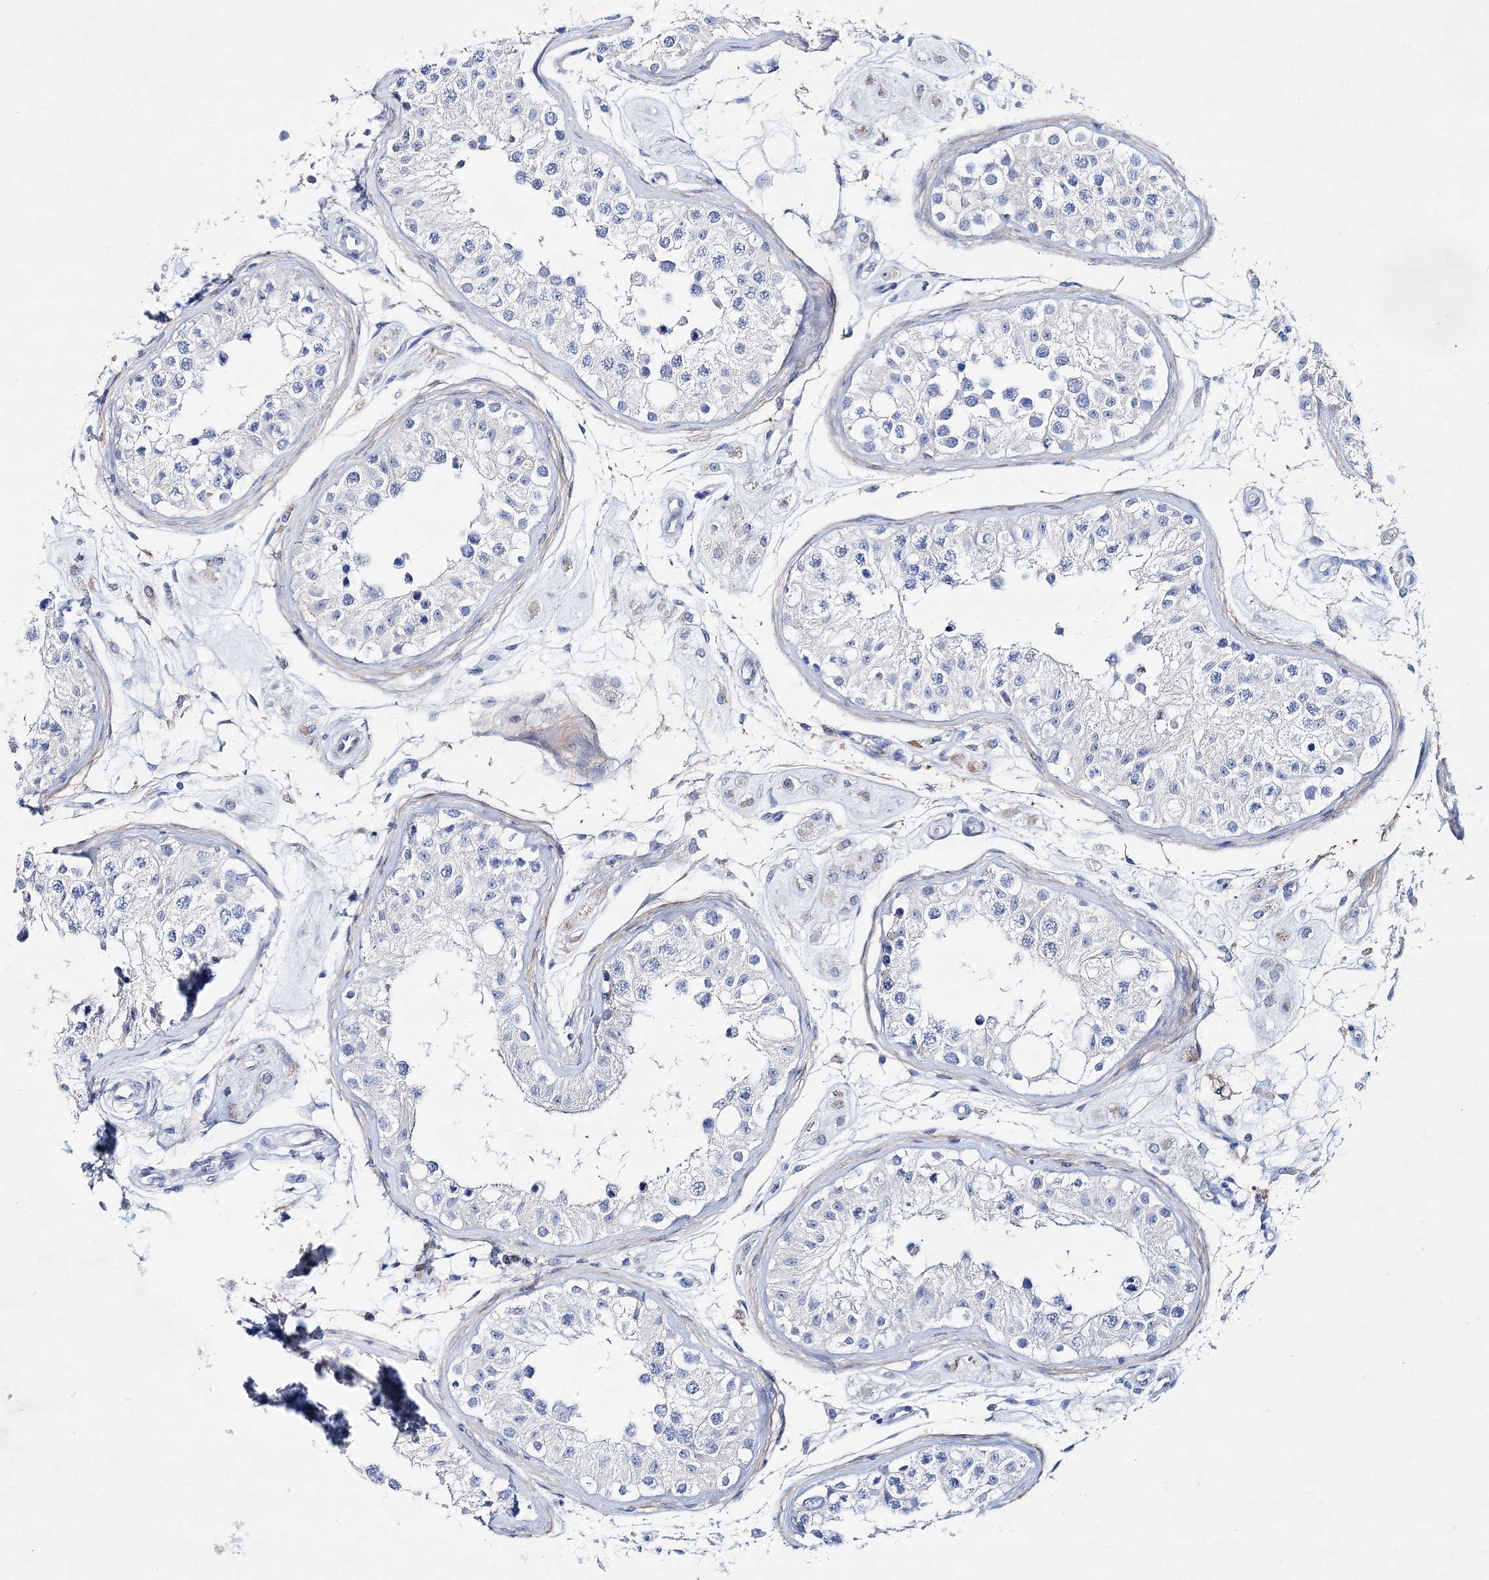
{"staining": {"intensity": "negative", "quantity": "none", "location": "none"}, "tissue": "testis", "cell_type": "Cells in seminiferous ducts", "image_type": "normal", "snomed": [{"axis": "morphology", "description": "Normal tissue, NOS"}, {"axis": "morphology", "description": "Adenocarcinoma, metastatic, NOS"}, {"axis": "topography", "description": "Testis"}], "caption": "DAB immunohistochemical staining of unremarkable human testis exhibits no significant positivity in cells in seminiferous ducts.", "gene": "SPINK7", "patient": {"sex": "male", "age": 26}}